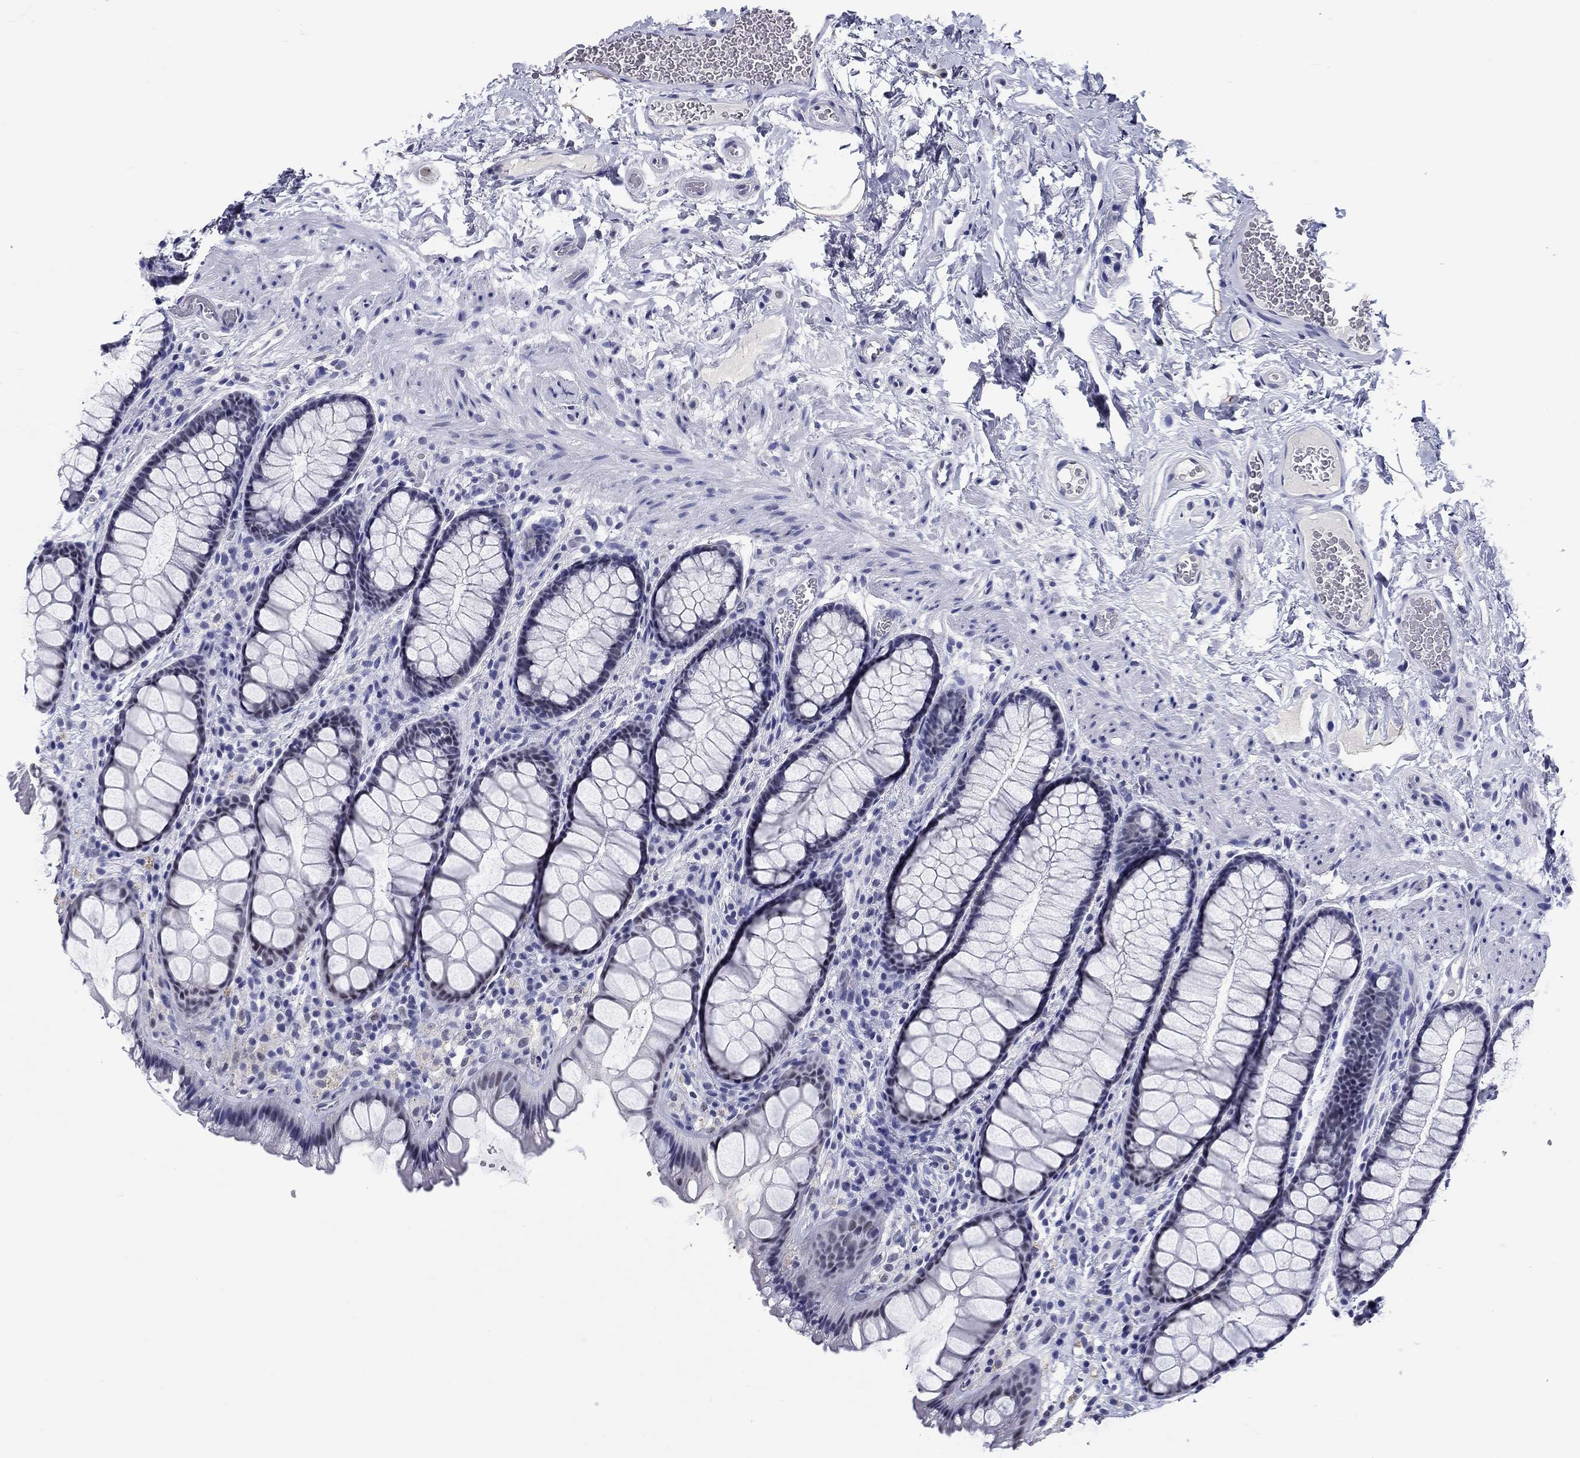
{"staining": {"intensity": "negative", "quantity": "none", "location": "none"}, "tissue": "rectum", "cell_type": "Glandular cells", "image_type": "normal", "snomed": [{"axis": "morphology", "description": "Normal tissue, NOS"}, {"axis": "topography", "description": "Rectum"}], "caption": "The histopathology image reveals no significant positivity in glandular cells of rectum.", "gene": "GRIN1", "patient": {"sex": "female", "age": 62}}